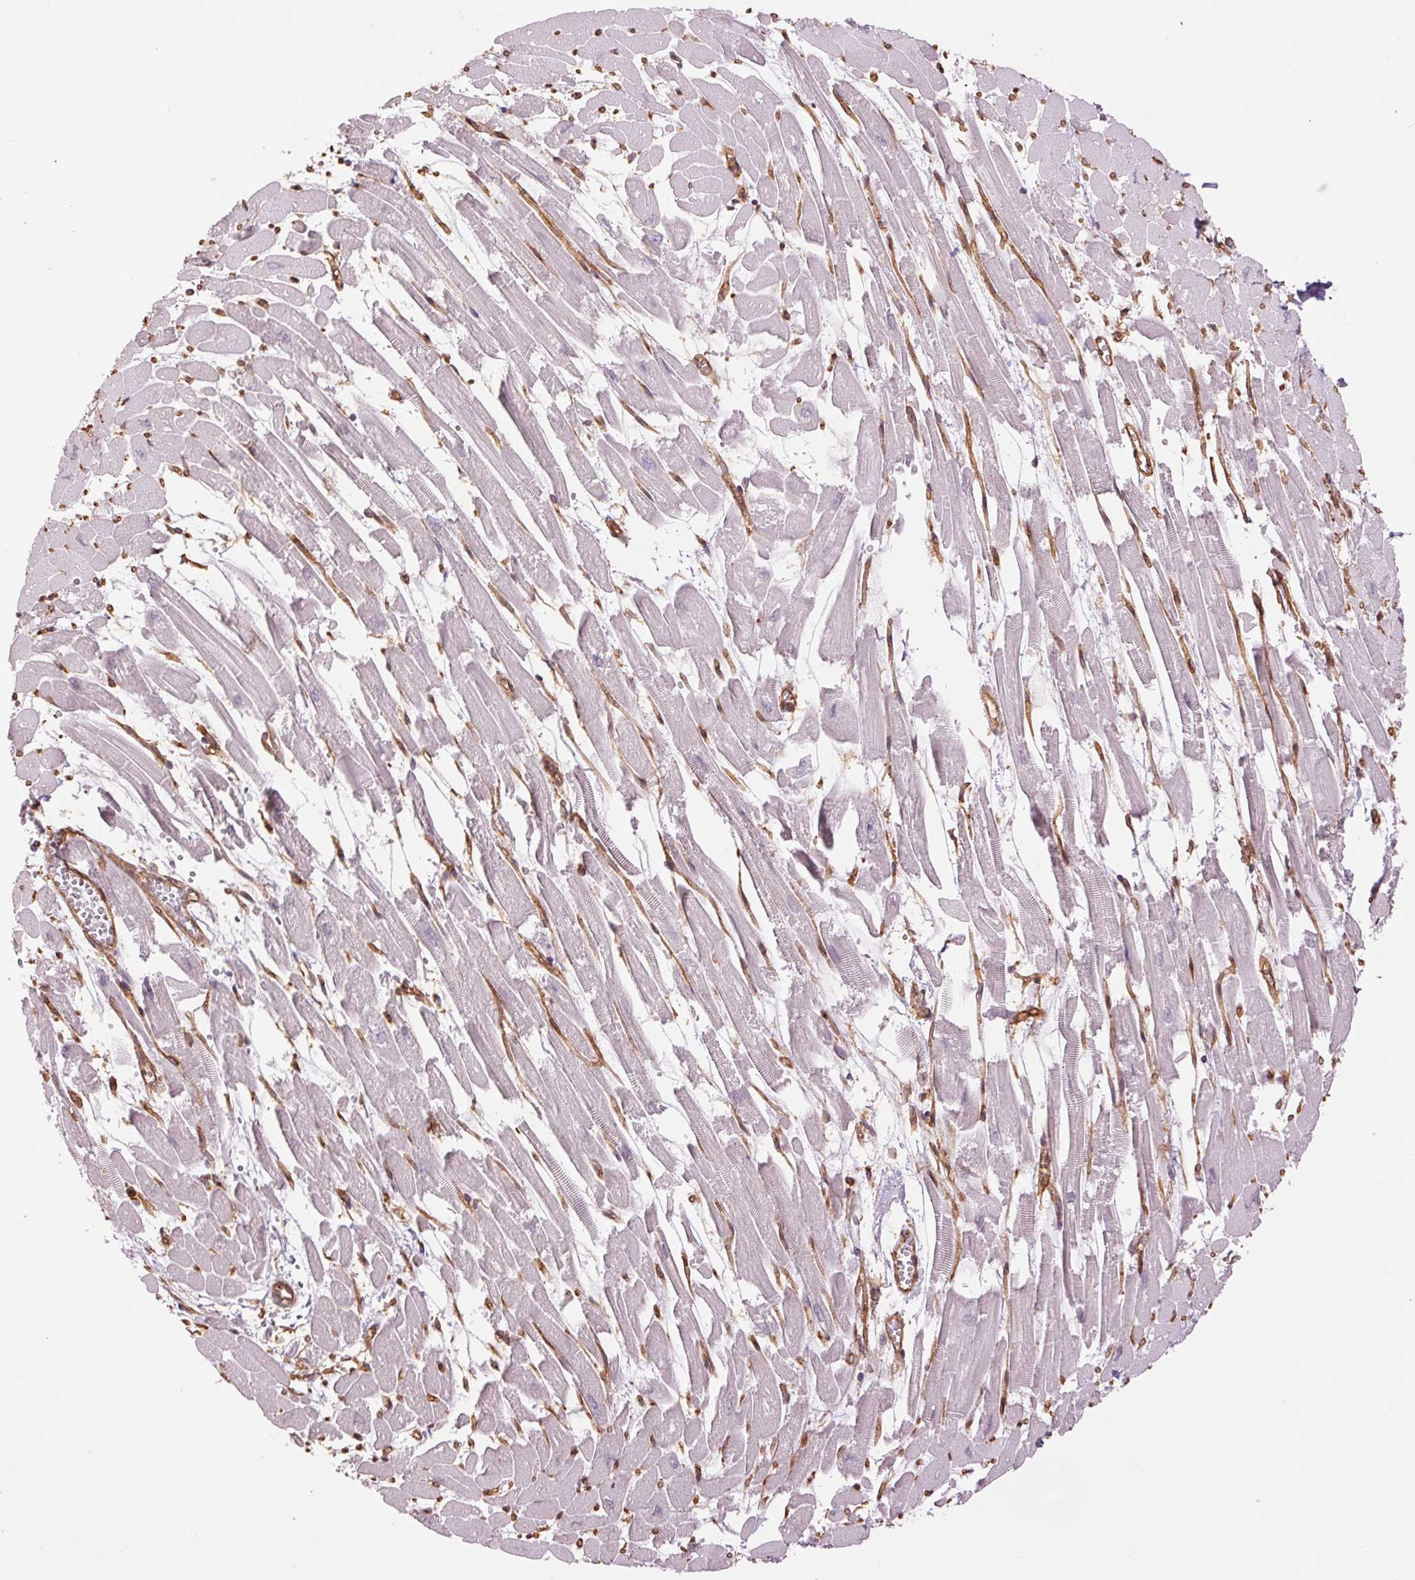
{"staining": {"intensity": "negative", "quantity": "none", "location": "none"}, "tissue": "heart muscle", "cell_type": "Cardiomyocytes", "image_type": "normal", "snomed": [{"axis": "morphology", "description": "Normal tissue, NOS"}, {"axis": "topography", "description": "Heart"}], "caption": "An image of heart muscle stained for a protein shows no brown staining in cardiomyocytes.", "gene": "PALM", "patient": {"sex": "female", "age": 52}}